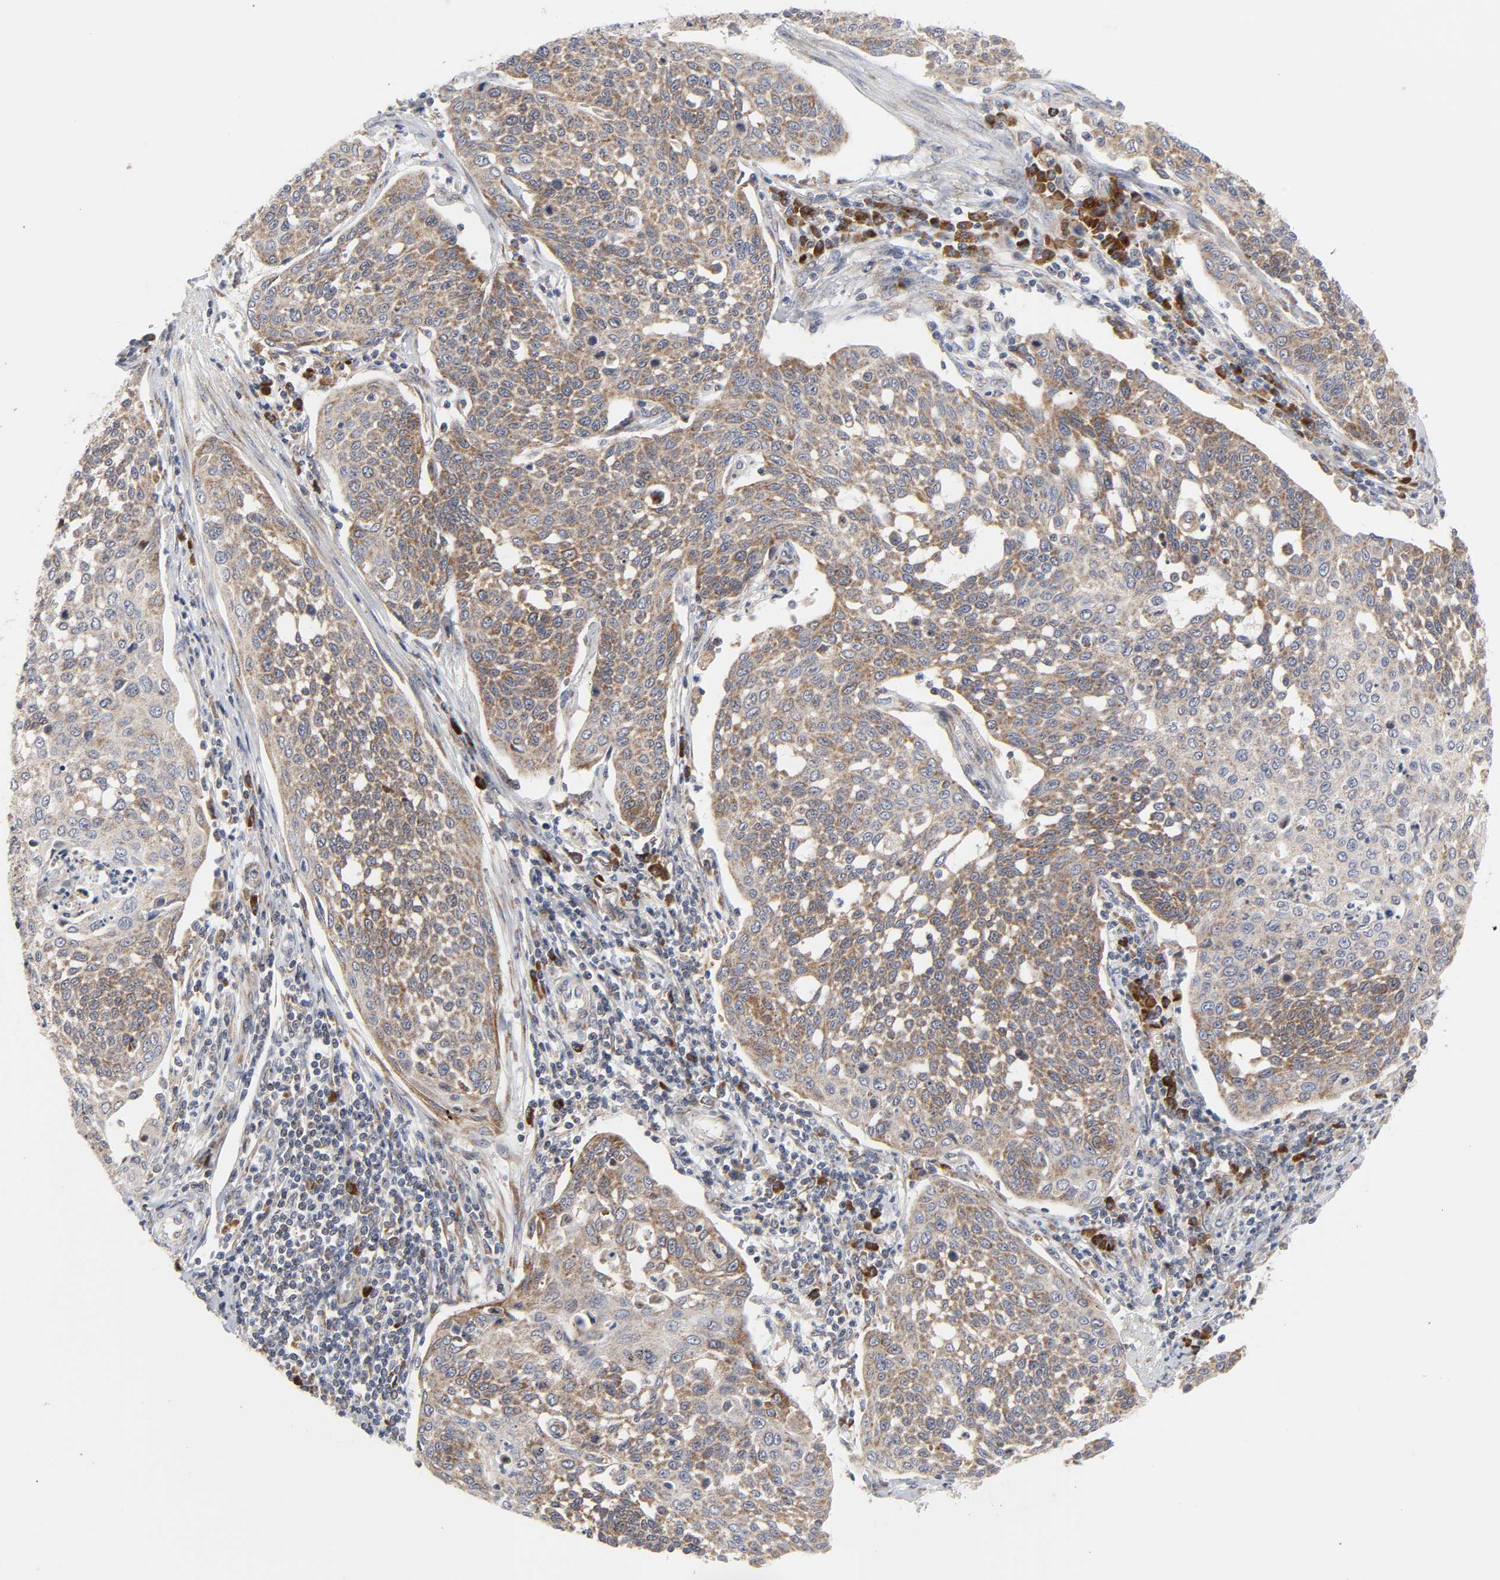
{"staining": {"intensity": "moderate", "quantity": ">75%", "location": "cytoplasmic/membranous"}, "tissue": "cervical cancer", "cell_type": "Tumor cells", "image_type": "cancer", "snomed": [{"axis": "morphology", "description": "Squamous cell carcinoma, NOS"}, {"axis": "topography", "description": "Cervix"}], "caption": "Moderate cytoplasmic/membranous positivity for a protein is present in about >75% of tumor cells of cervical cancer using immunohistochemistry (IHC).", "gene": "BAX", "patient": {"sex": "female", "age": 34}}